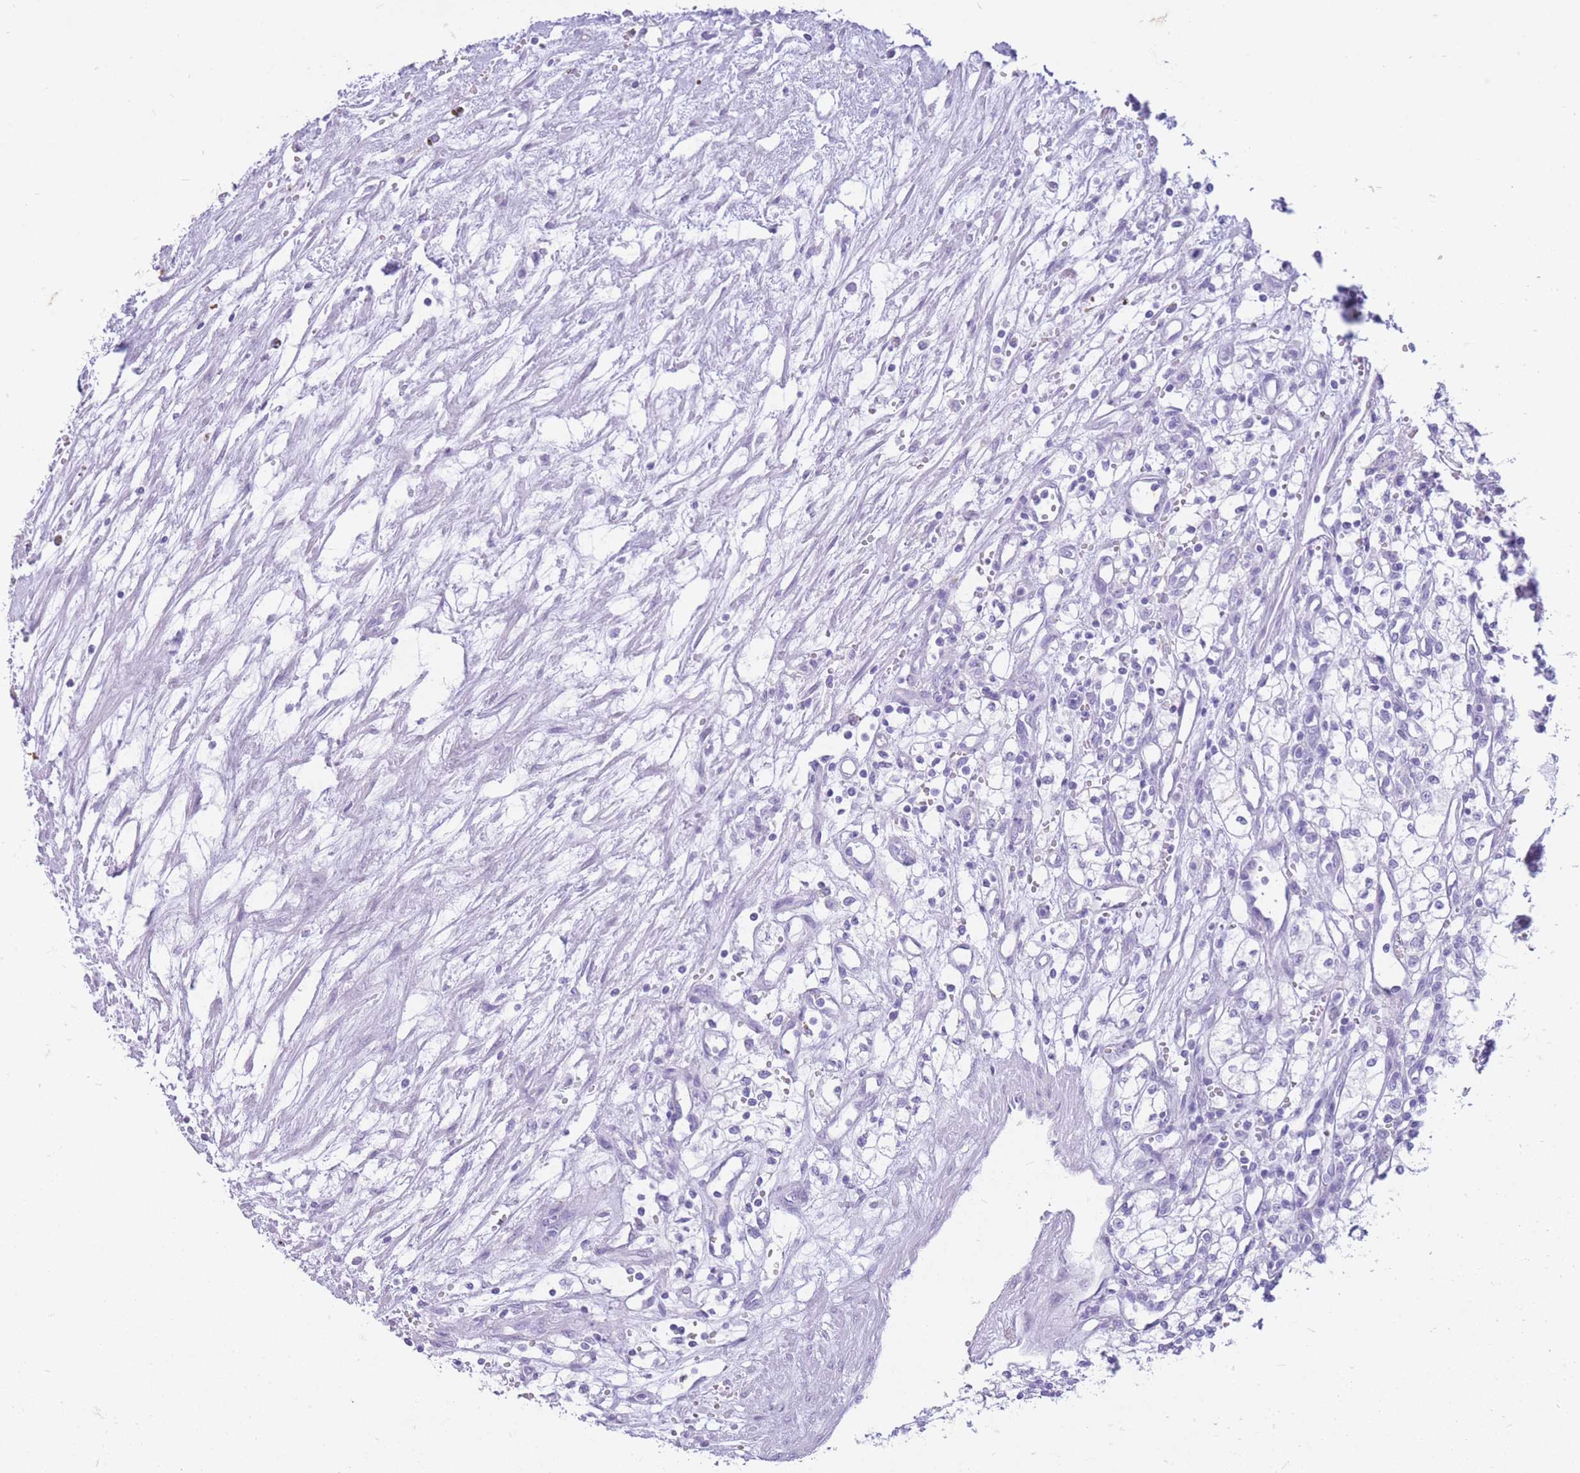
{"staining": {"intensity": "negative", "quantity": "none", "location": "none"}, "tissue": "renal cancer", "cell_type": "Tumor cells", "image_type": "cancer", "snomed": [{"axis": "morphology", "description": "Adenocarcinoma, NOS"}, {"axis": "topography", "description": "Kidney"}], "caption": "The photomicrograph reveals no staining of tumor cells in renal cancer. The staining was performed using DAB to visualize the protein expression in brown, while the nuclei were stained in blue with hematoxylin (Magnification: 20x).", "gene": "ZFP37", "patient": {"sex": "male", "age": 59}}